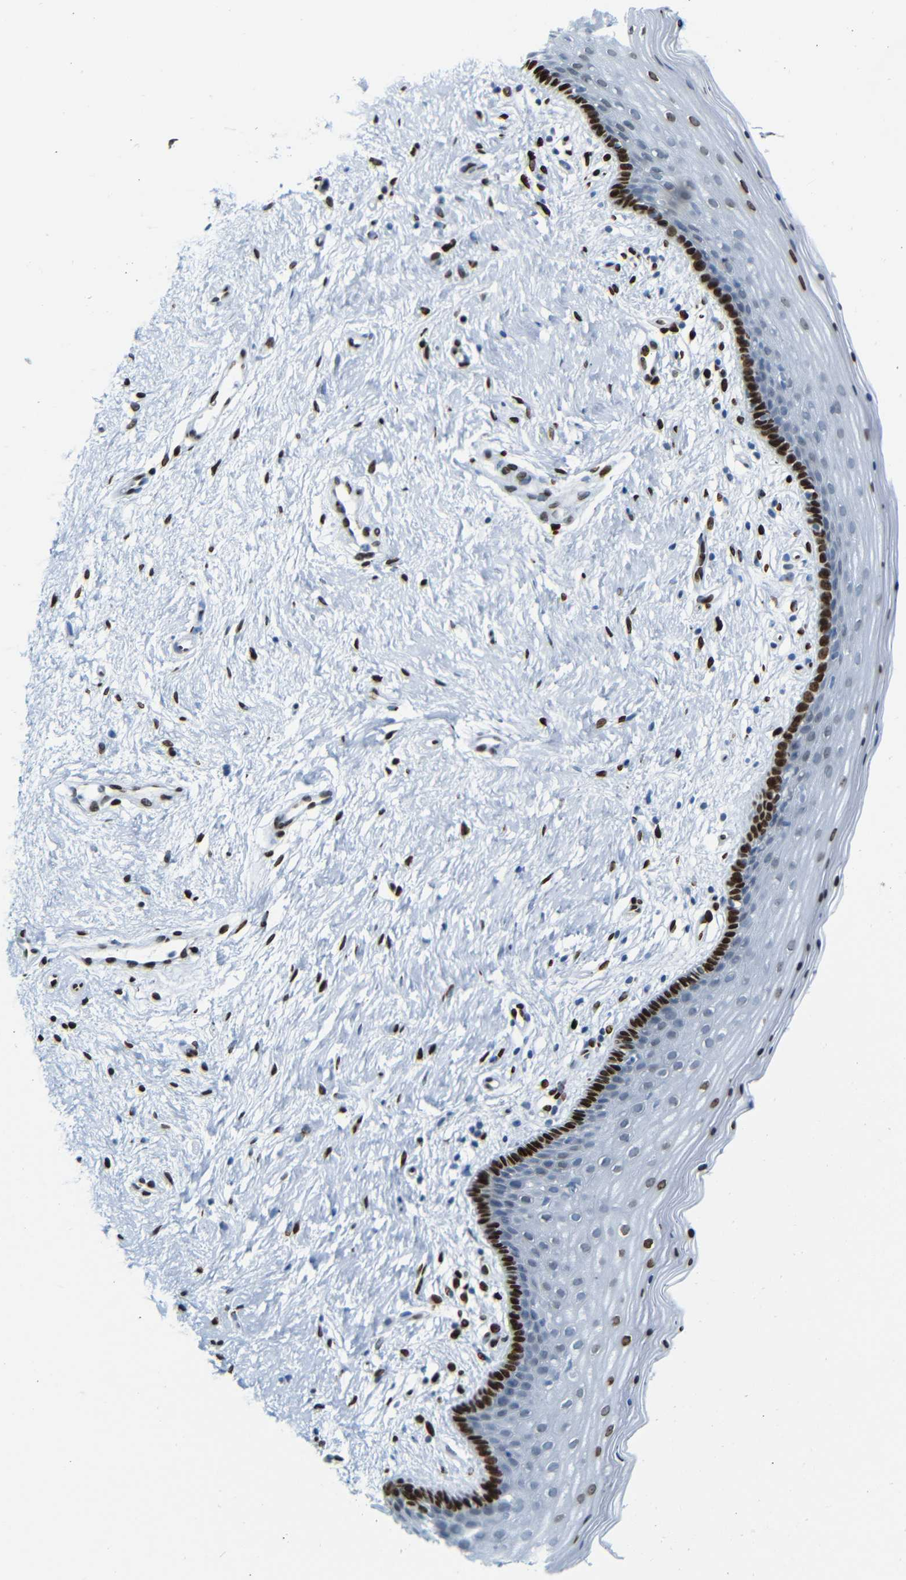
{"staining": {"intensity": "strong", "quantity": "25%-75%", "location": "nuclear"}, "tissue": "vagina", "cell_type": "Squamous epithelial cells", "image_type": "normal", "snomed": [{"axis": "morphology", "description": "Normal tissue, NOS"}, {"axis": "topography", "description": "Vagina"}], "caption": "Immunohistochemical staining of benign vagina shows high levels of strong nuclear staining in approximately 25%-75% of squamous epithelial cells.", "gene": "NPIPB15", "patient": {"sex": "female", "age": 44}}